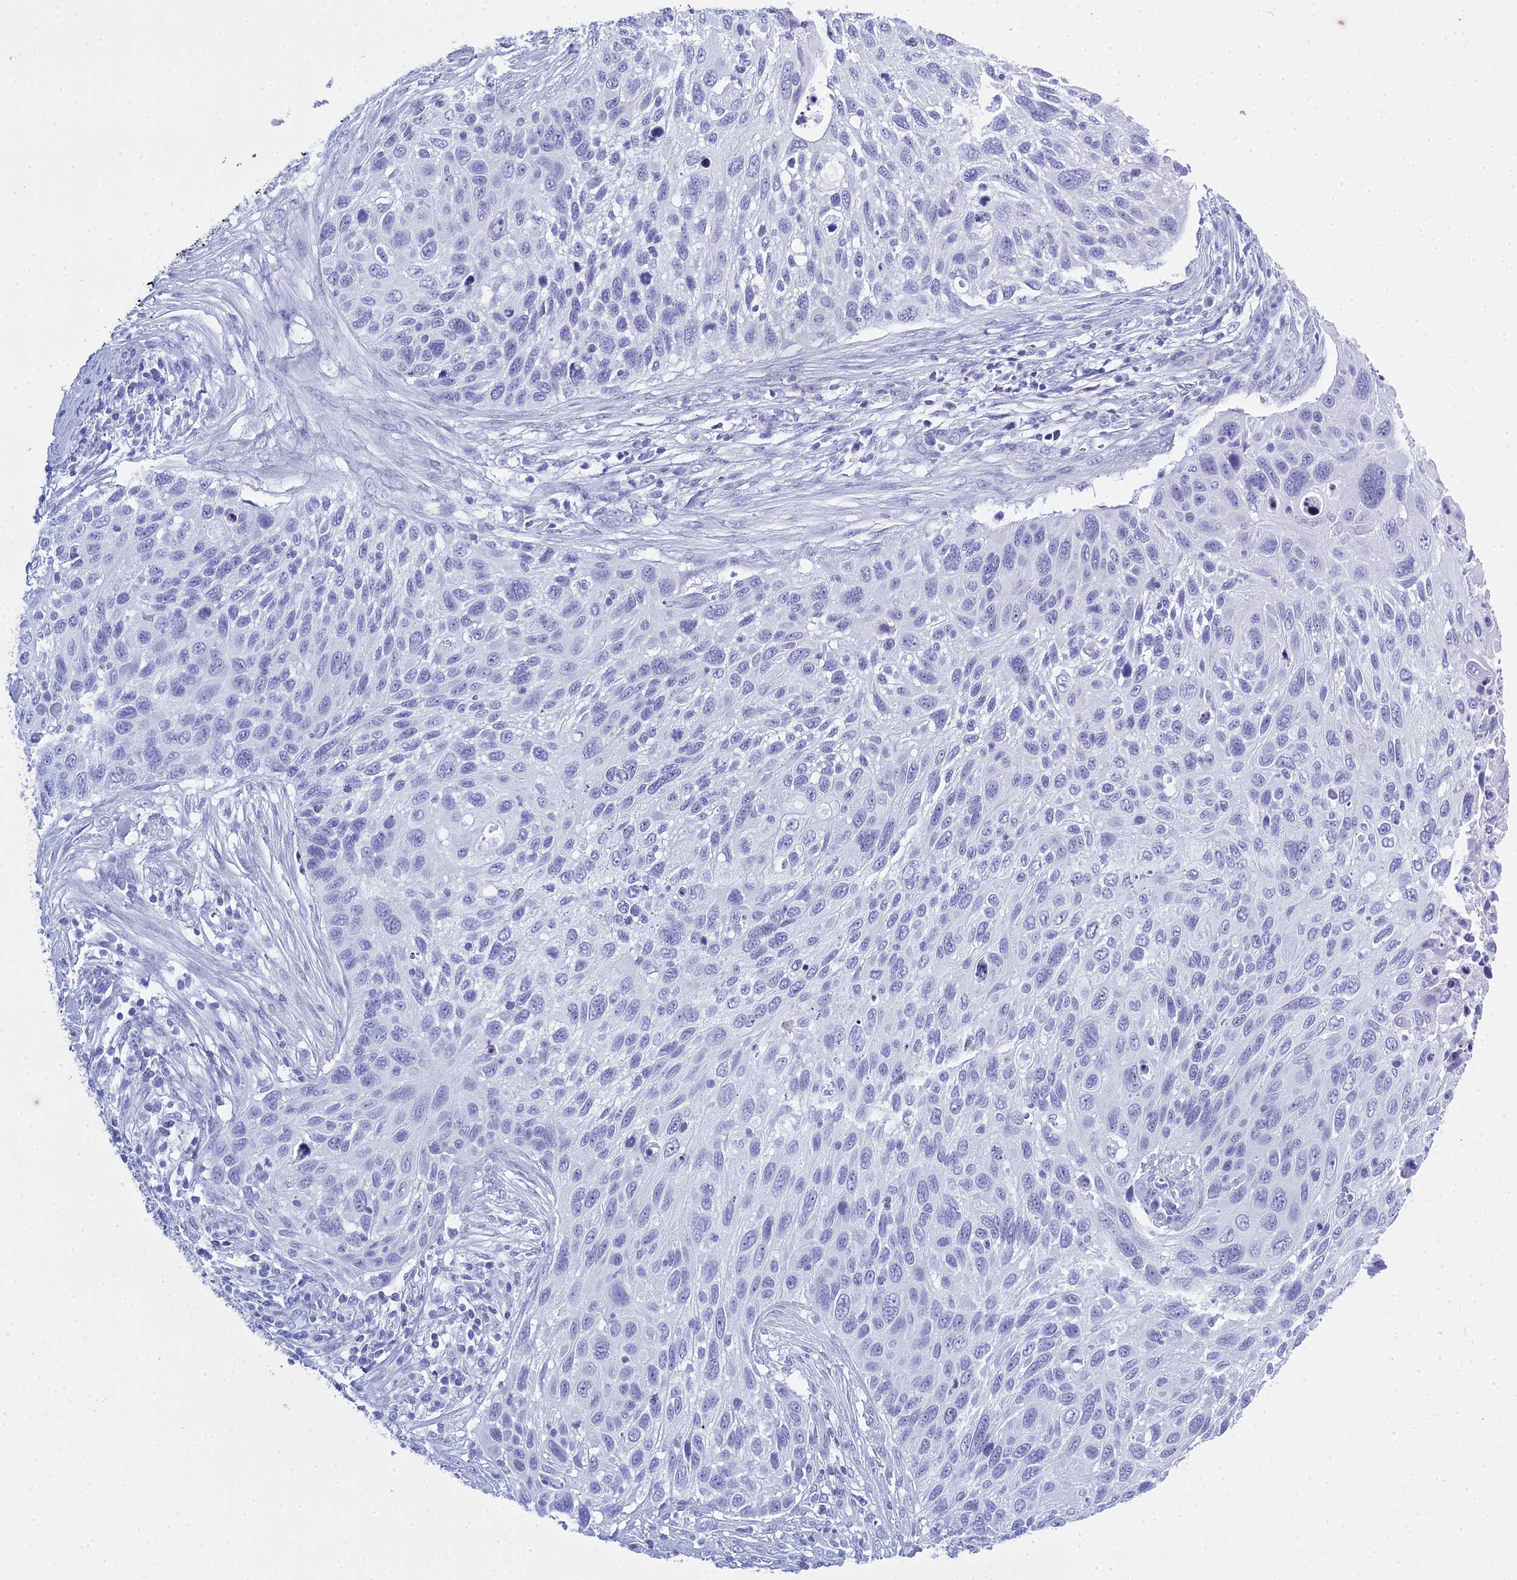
{"staining": {"intensity": "negative", "quantity": "none", "location": "none"}, "tissue": "cervical cancer", "cell_type": "Tumor cells", "image_type": "cancer", "snomed": [{"axis": "morphology", "description": "Squamous cell carcinoma, NOS"}, {"axis": "topography", "description": "Cervix"}], "caption": "Micrograph shows no significant protein staining in tumor cells of squamous cell carcinoma (cervical).", "gene": "HMGB4", "patient": {"sex": "female", "age": 70}}